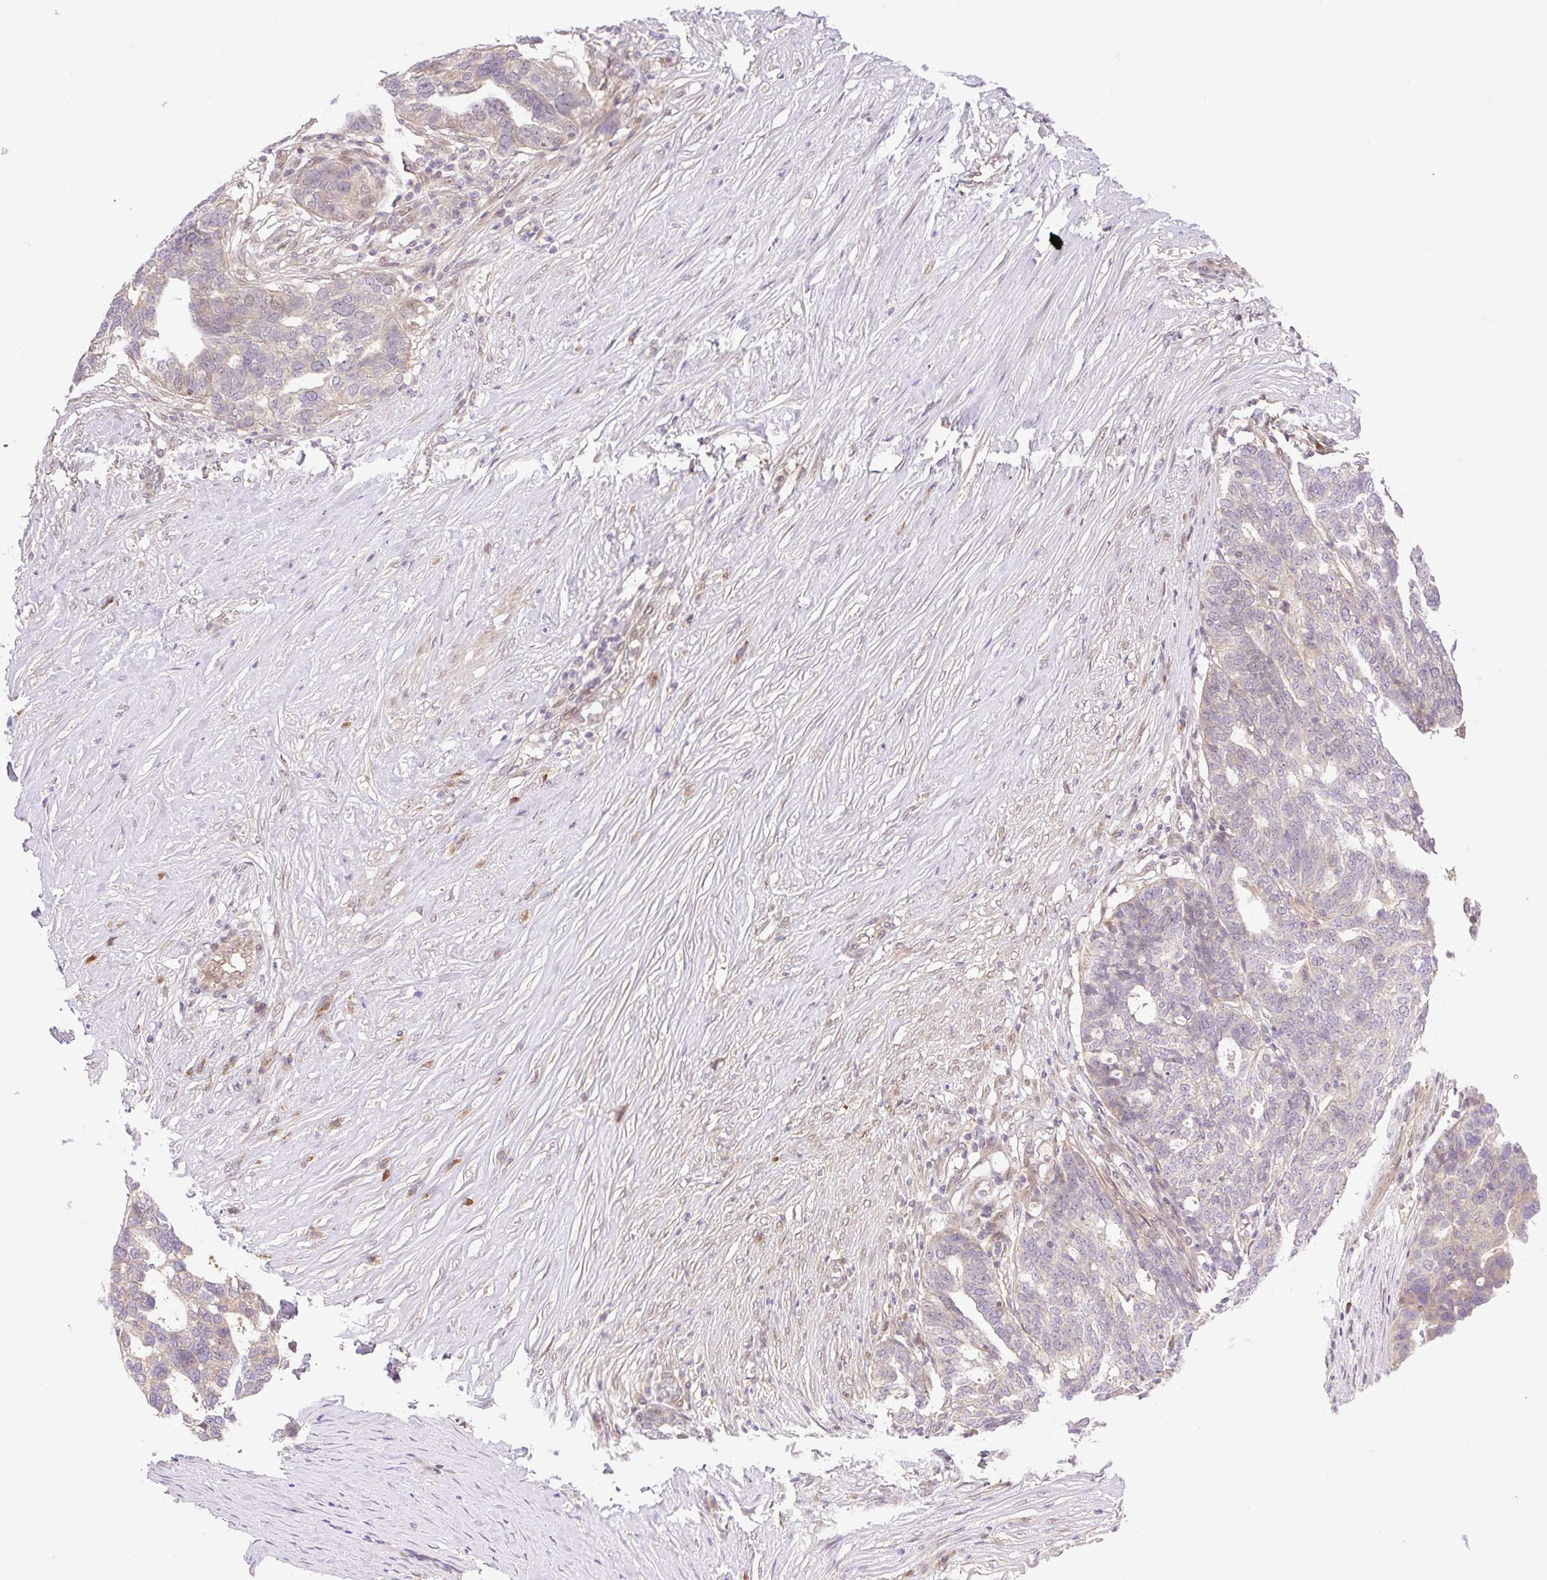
{"staining": {"intensity": "negative", "quantity": "none", "location": "none"}, "tissue": "ovarian cancer", "cell_type": "Tumor cells", "image_type": "cancer", "snomed": [{"axis": "morphology", "description": "Cystadenocarcinoma, serous, NOS"}, {"axis": "topography", "description": "Ovary"}], "caption": "DAB immunohistochemical staining of serous cystadenocarcinoma (ovarian) exhibits no significant positivity in tumor cells. (DAB (3,3'-diaminobenzidine) immunohistochemistry visualized using brightfield microscopy, high magnification).", "gene": "VPS25", "patient": {"sex": "female", "age": 59}}